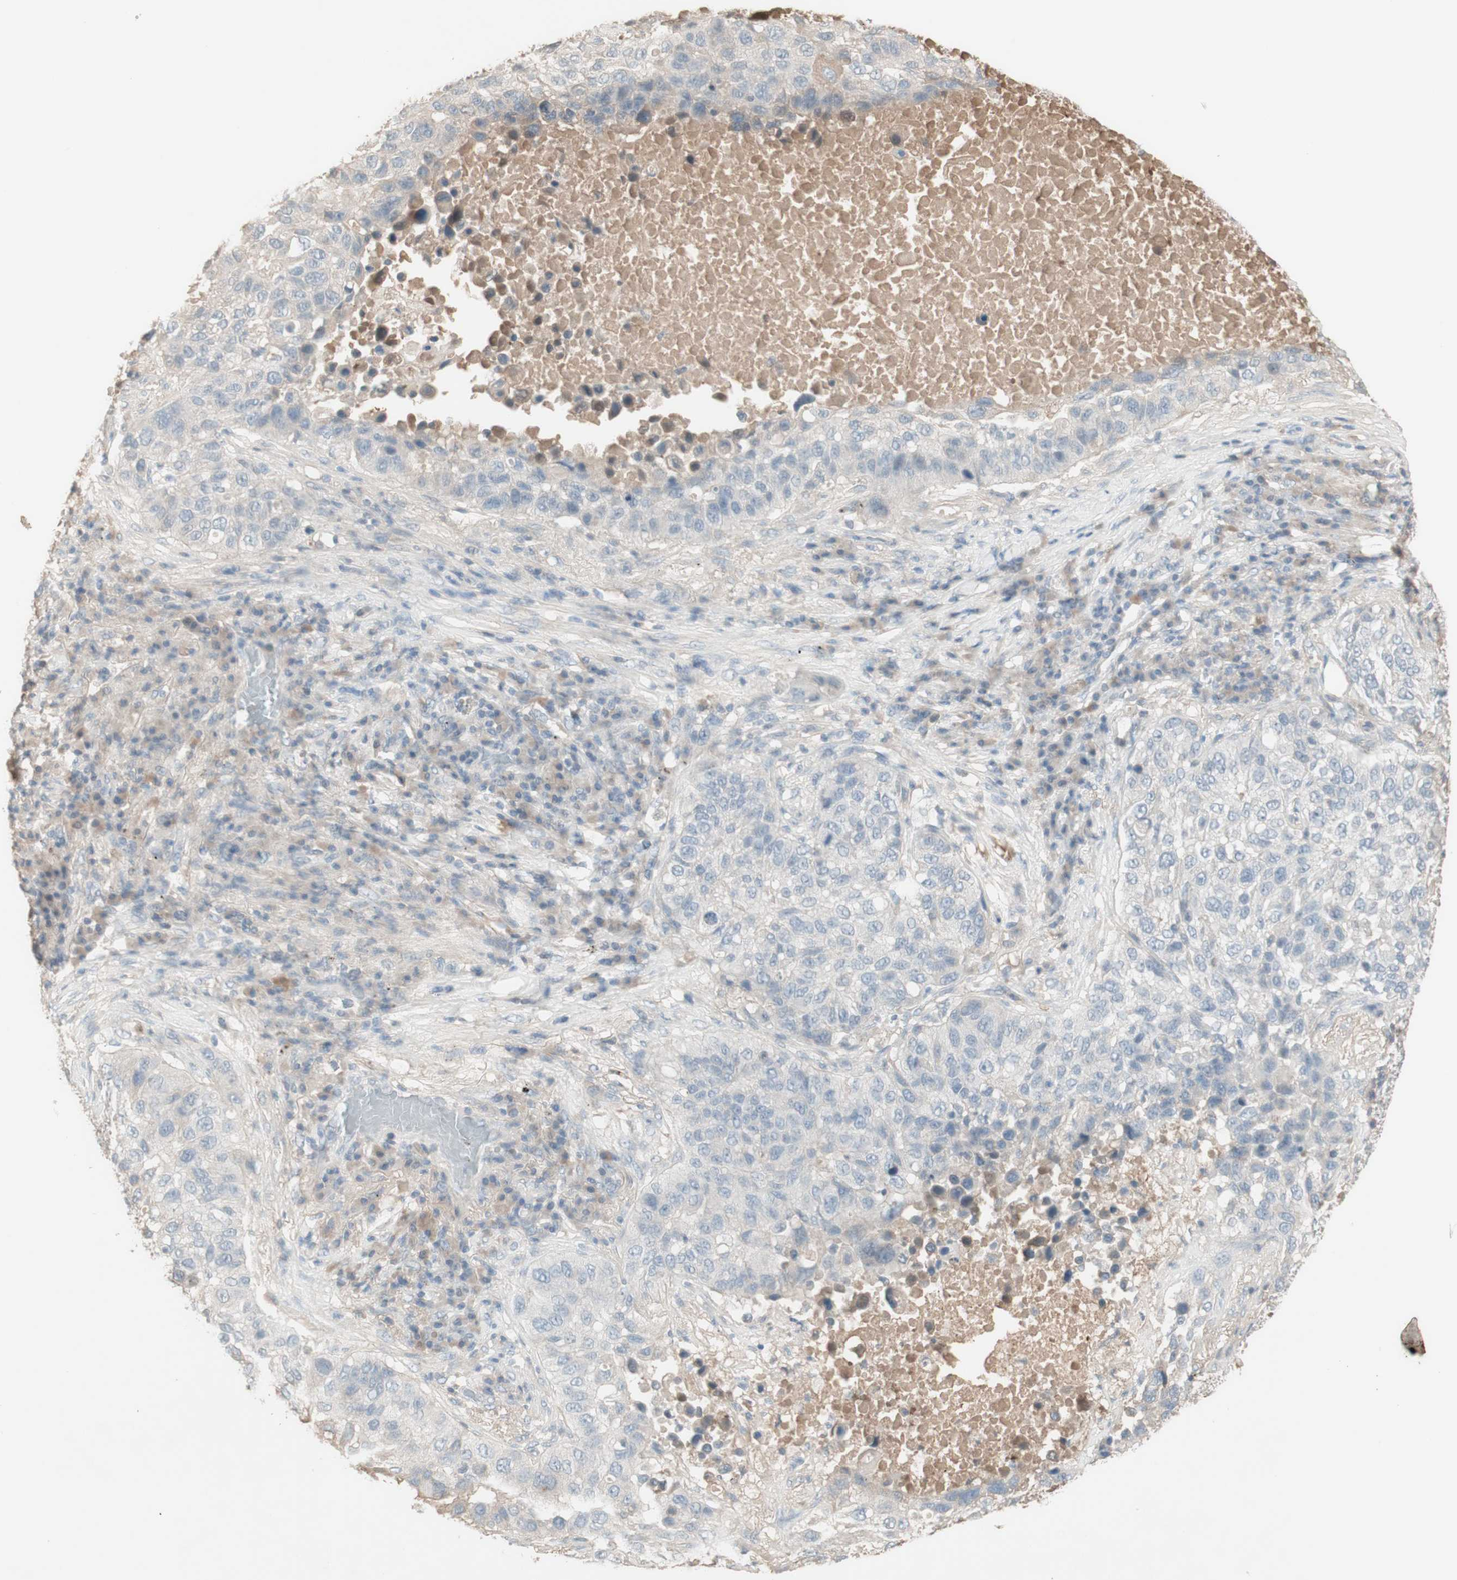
{"staining": {"intensity": "negative", "quantity": "none", "location": "none"}, "tissue": "lung cancer", "cell_type": "Tumor cells", "image_type": "cancer", "snomed": [{"axis": "morphology", "description": "Squamous cell carcinoma, NOS"}, {"axis": "topography", "description": "Lung"}], "caption": "DAB (3,3'-diaminobenzidine) immunohistochemical staining of lung cancer (squamous cell carcinoma) demonstrates no significant staining in tumor cells.", "gene": "IFNG", "patient": {"sex": "male", "age": 57}}